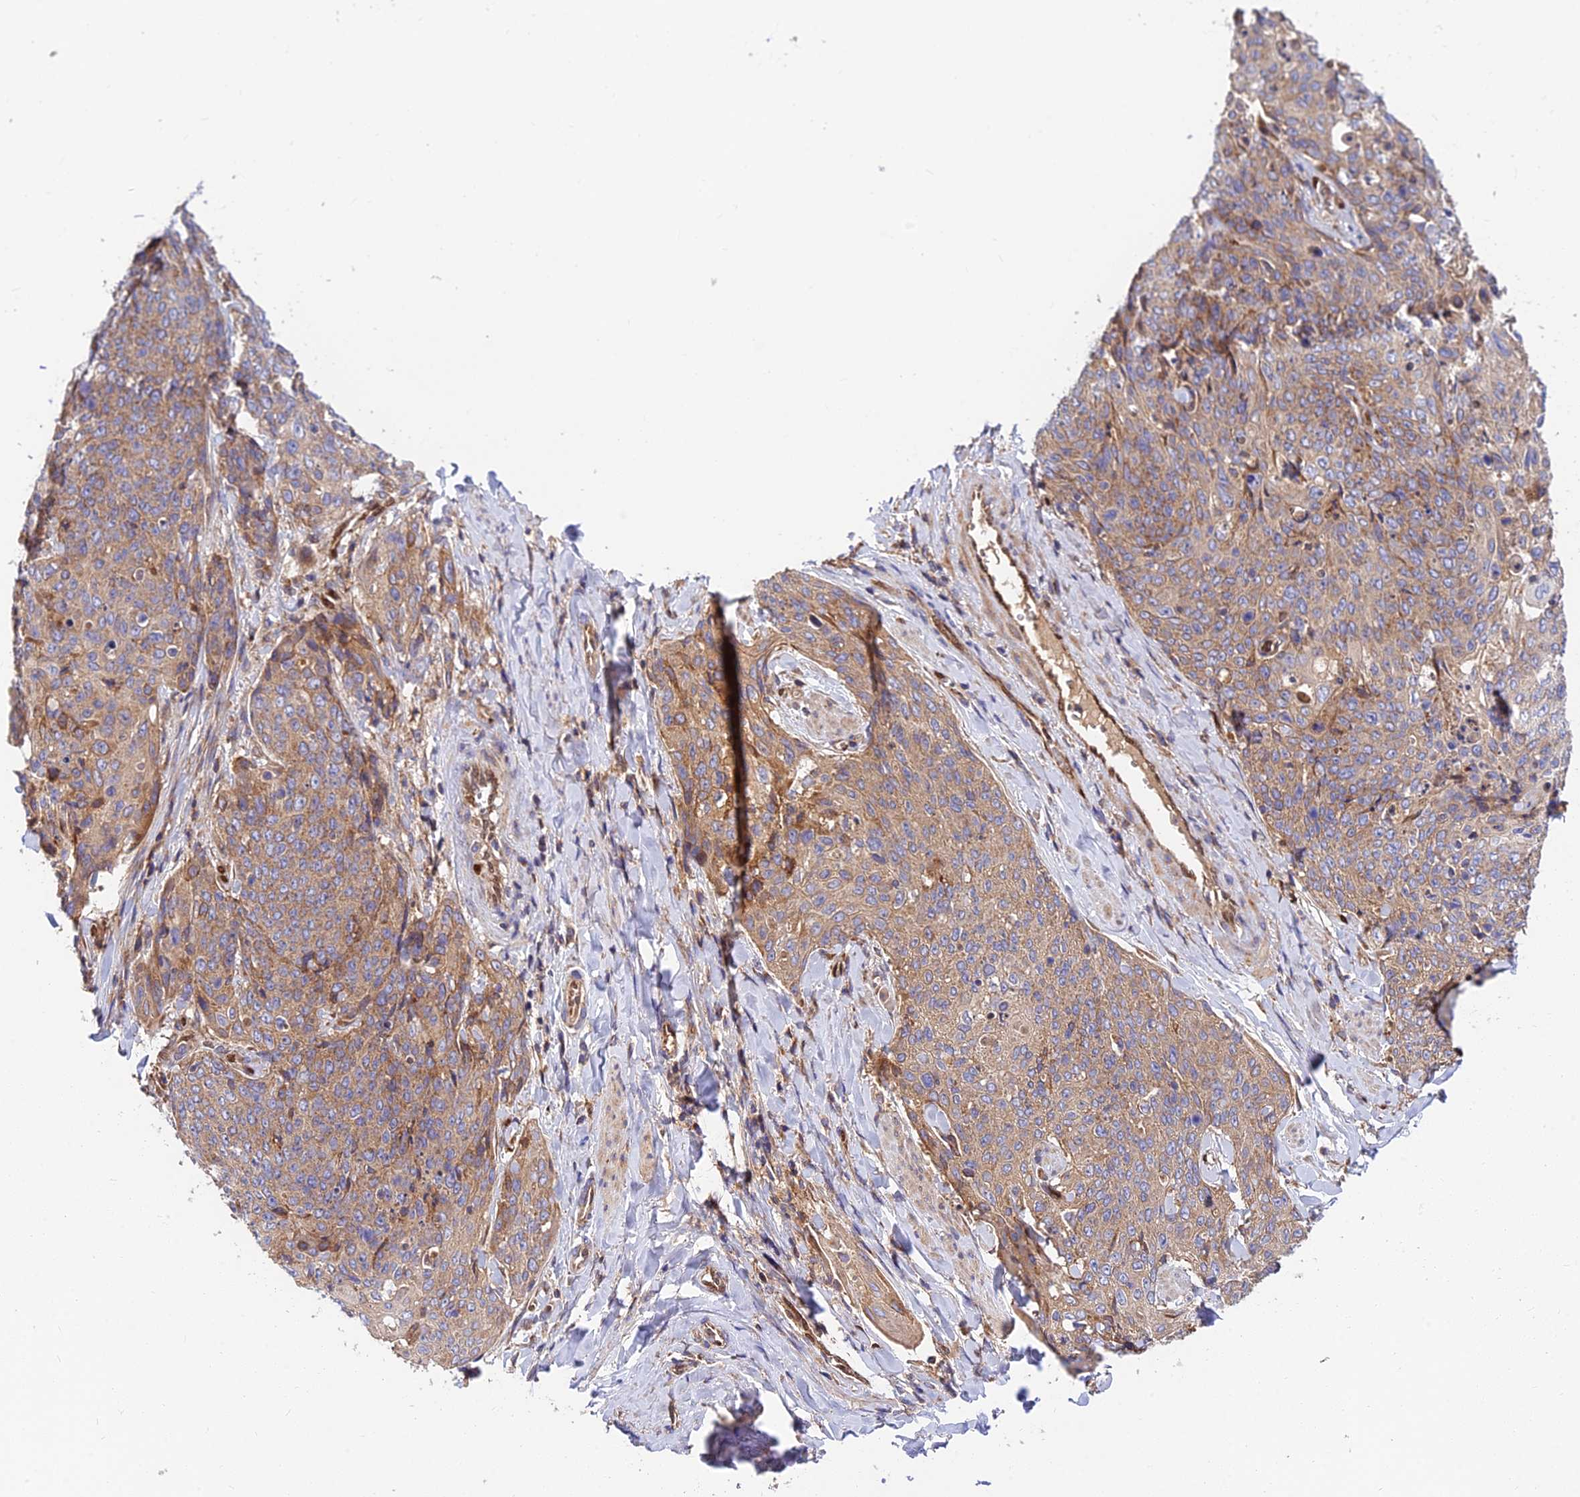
{"staining": {"intensity": "moderate", "quantity": ">75%", "location": "cytoplasmic/membranous"}, "tissue": "skin cancer", "cell_type": "Tumor cells", "image_type": "cancer", "snomed": [{"axis": "morphology", "description": "Squamous cell carcinoma, NOS"}, {"axis": "topography", "description": "Skin"}, {"axis": "topography", "description": "Vulva"}], "caption": "Protein staining demonstrates moderate cytoplasmic/membranous expression in approximately >75% of tumor cells in skin cancer (squamous cell carcinoma).", "gene": "PODNL1", "patient": {"sex": "female", "age": 85}}